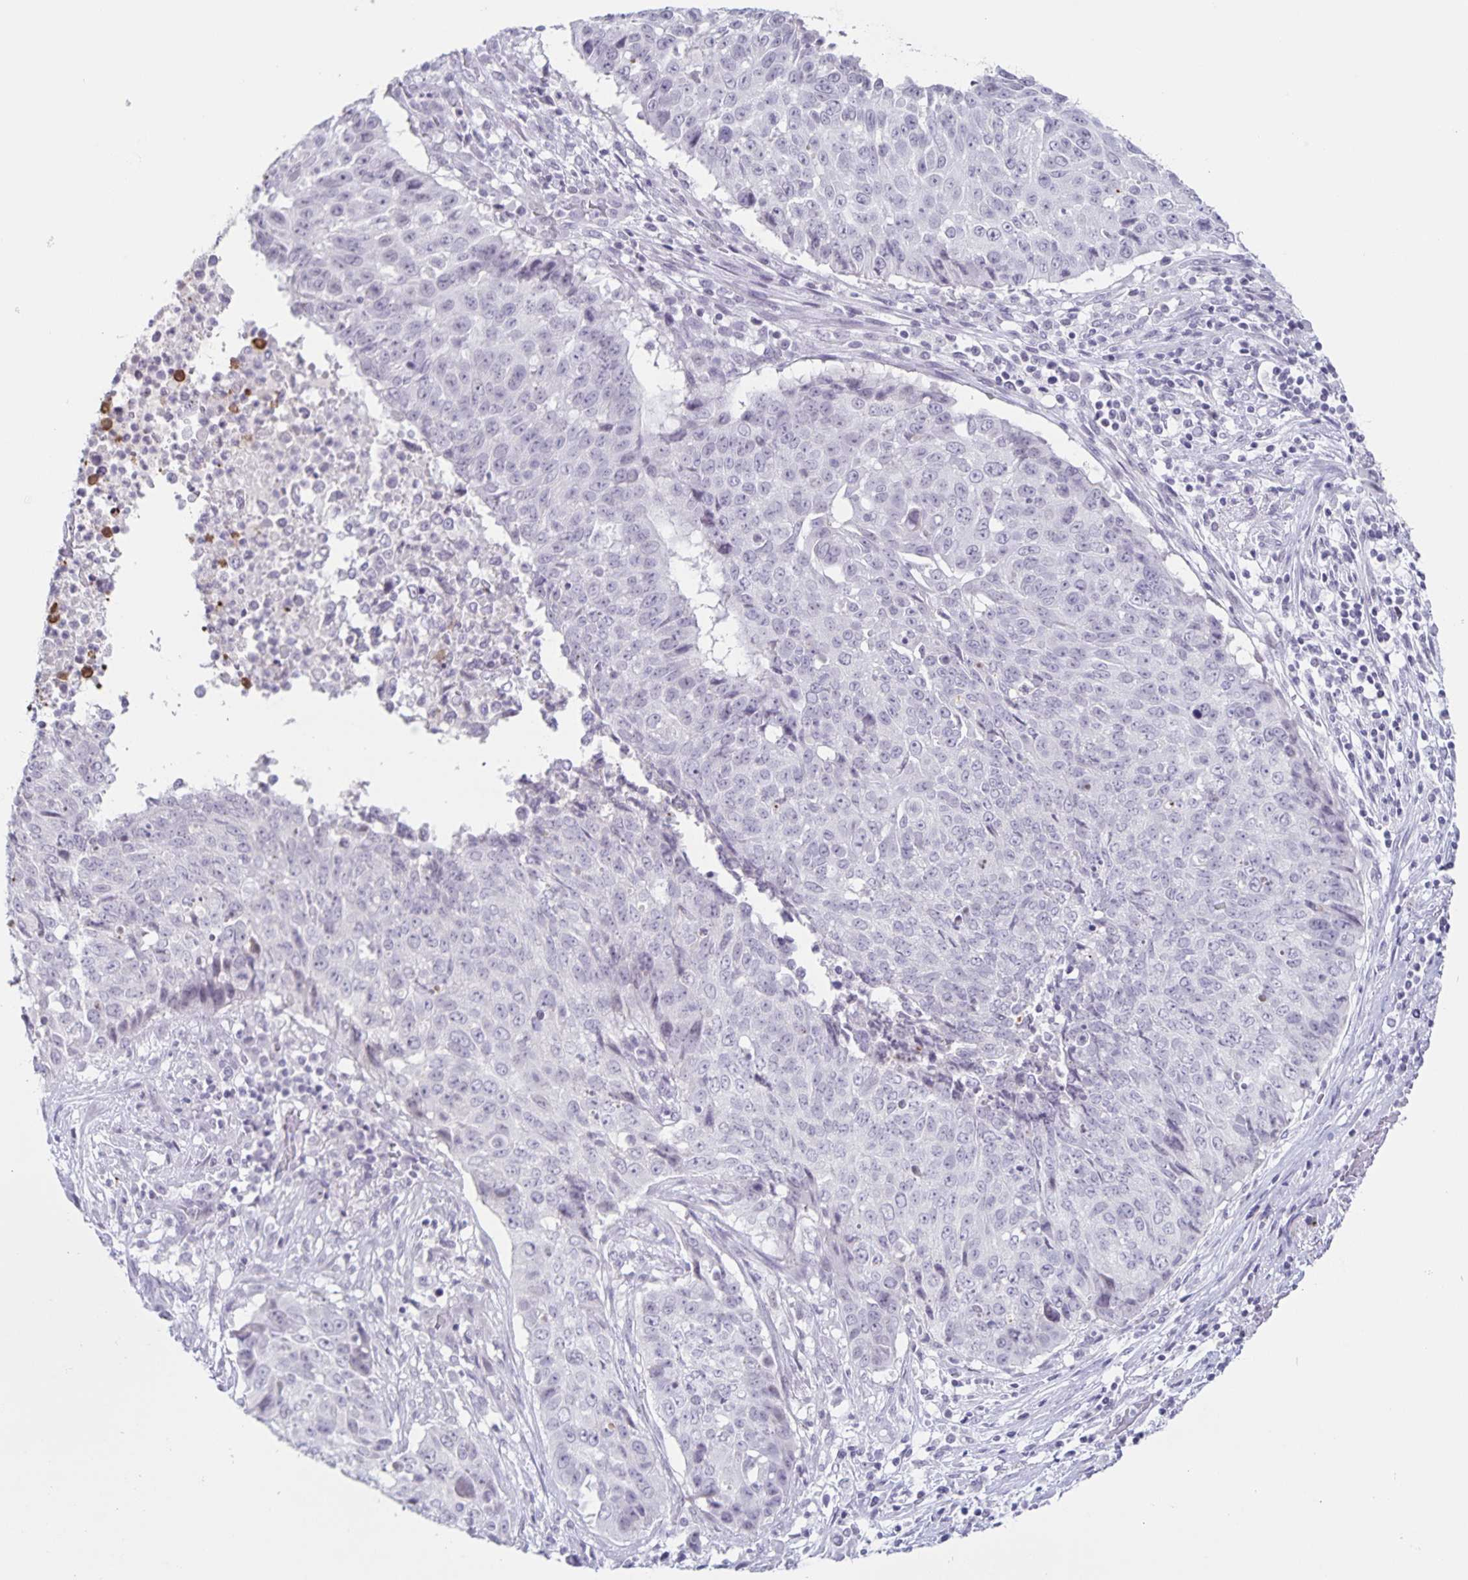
{"staining": {"intensity": "negative", "quantity": "none", "location": "none"}, "tissue": "lung cancer", "cell_type": "Tumor cells", "image_type": "cancer", "snomed": [{"axis": "morphology", "description": "Normal tissue, NOS"}, {"axis": "morphology", "description": "Squamous cell carcinoma, NOS"}, {"axis": "topography", "description": "Bronchus"}, {"axis": "topography", "description": "Lung"}], "caption": "Immunohistochemistry (IHC) of squamous cell carcinoma (lung) reveals no staining in tumor cells. (IHC, brightfield microscopy, high magnification).", "gene": "LCE6A", "patient": {"sex": "male", "age": 64}}